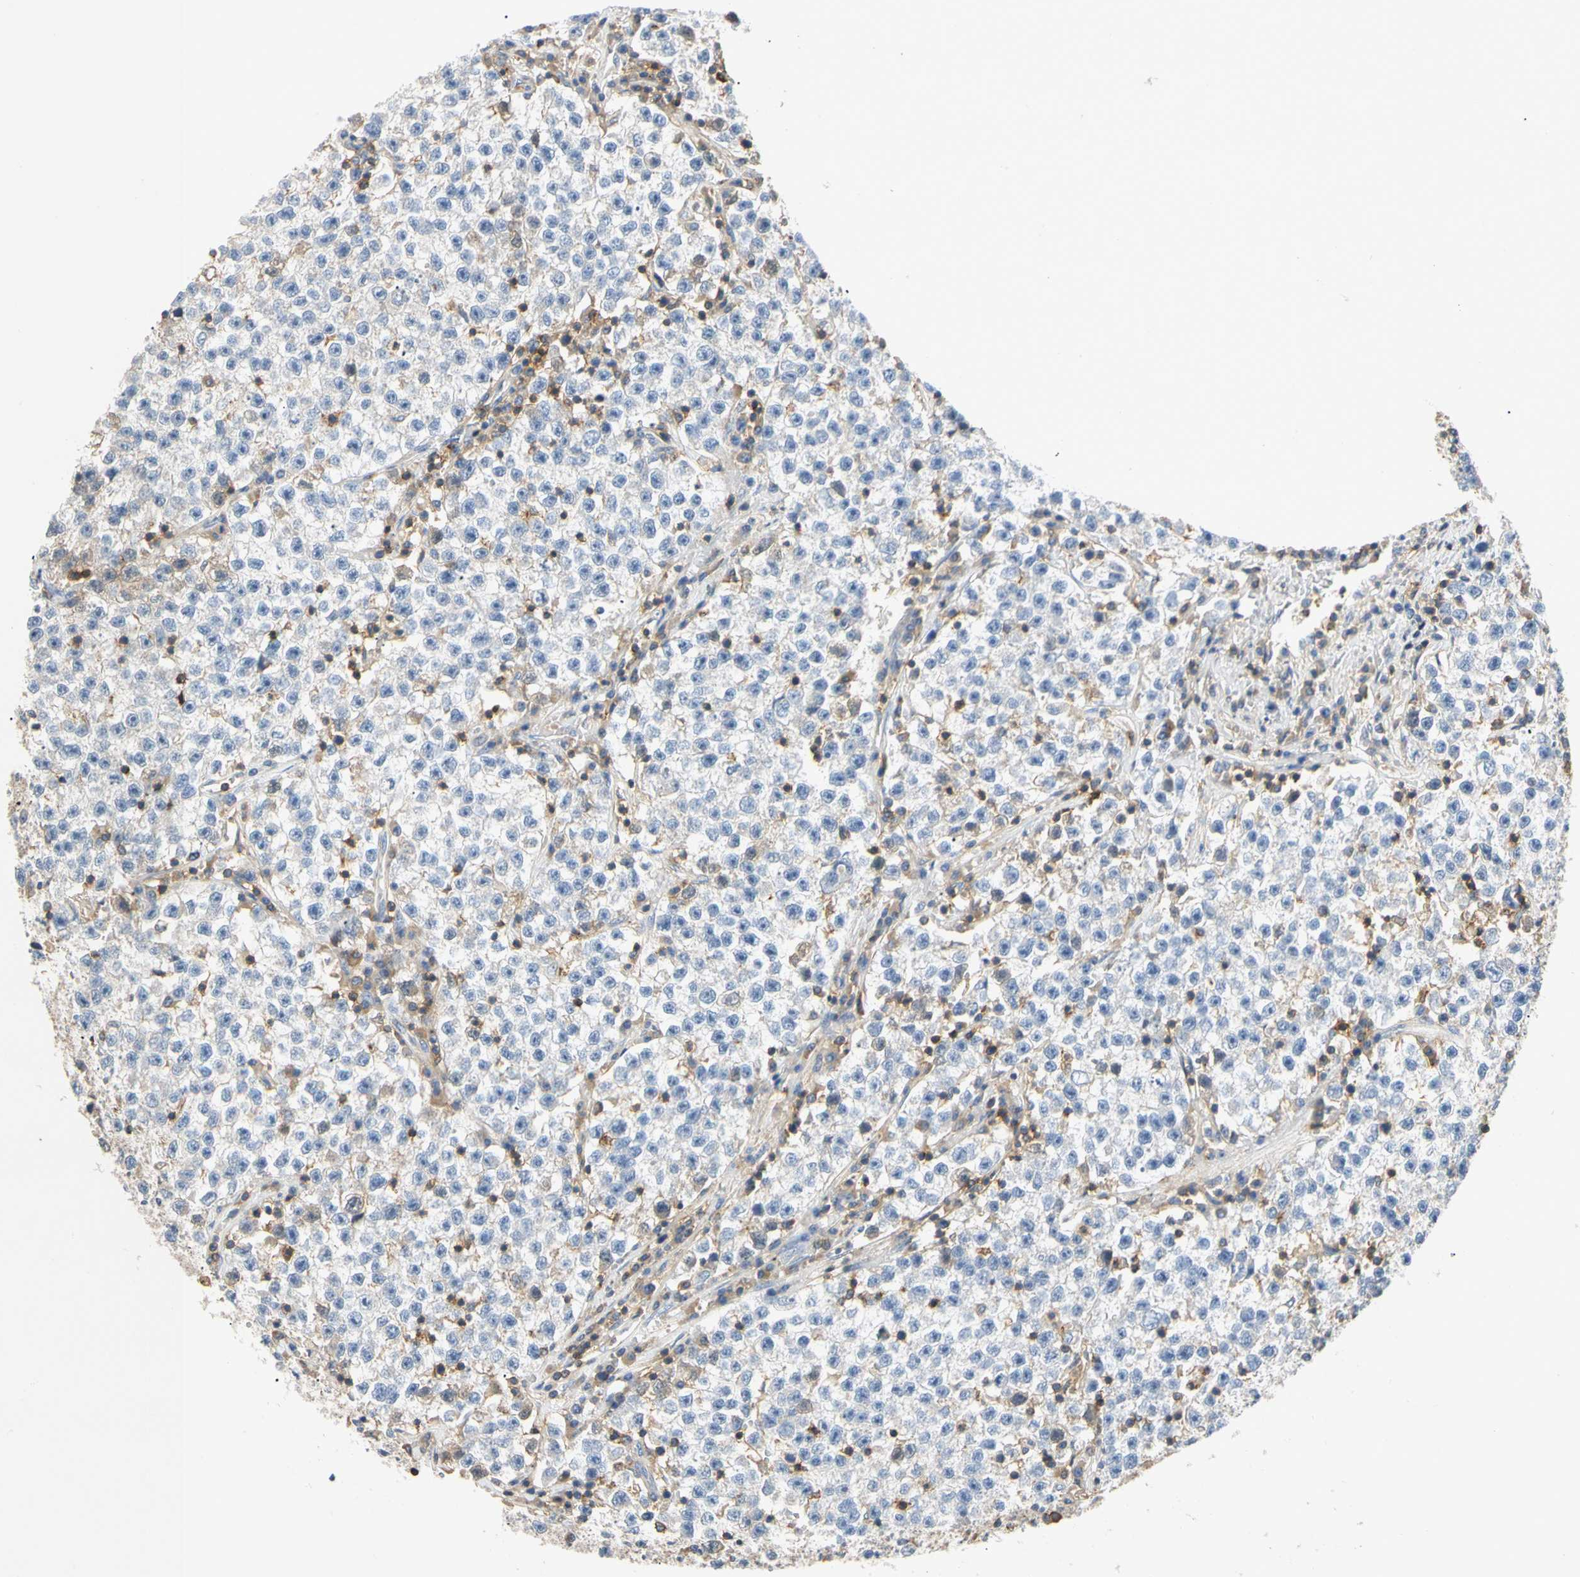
{"staining": {"intensity": "negative", "quantity": "none", "location": "none"}, "tissue": "testis cancer", "cell_type": "Tumor cells", "image_type": "cancer", "snomed": [{"axis": "morphology", "description": "Seminoma, NOS"}, {"axis": "topography", "description": "Testis"}], "caption": "An image of seminoma (testis) stained for a protein exhibits no brown staining in tumor cells.", "gene": "TNFRSF18", "patient": {"sex": "male", "age": 22}}